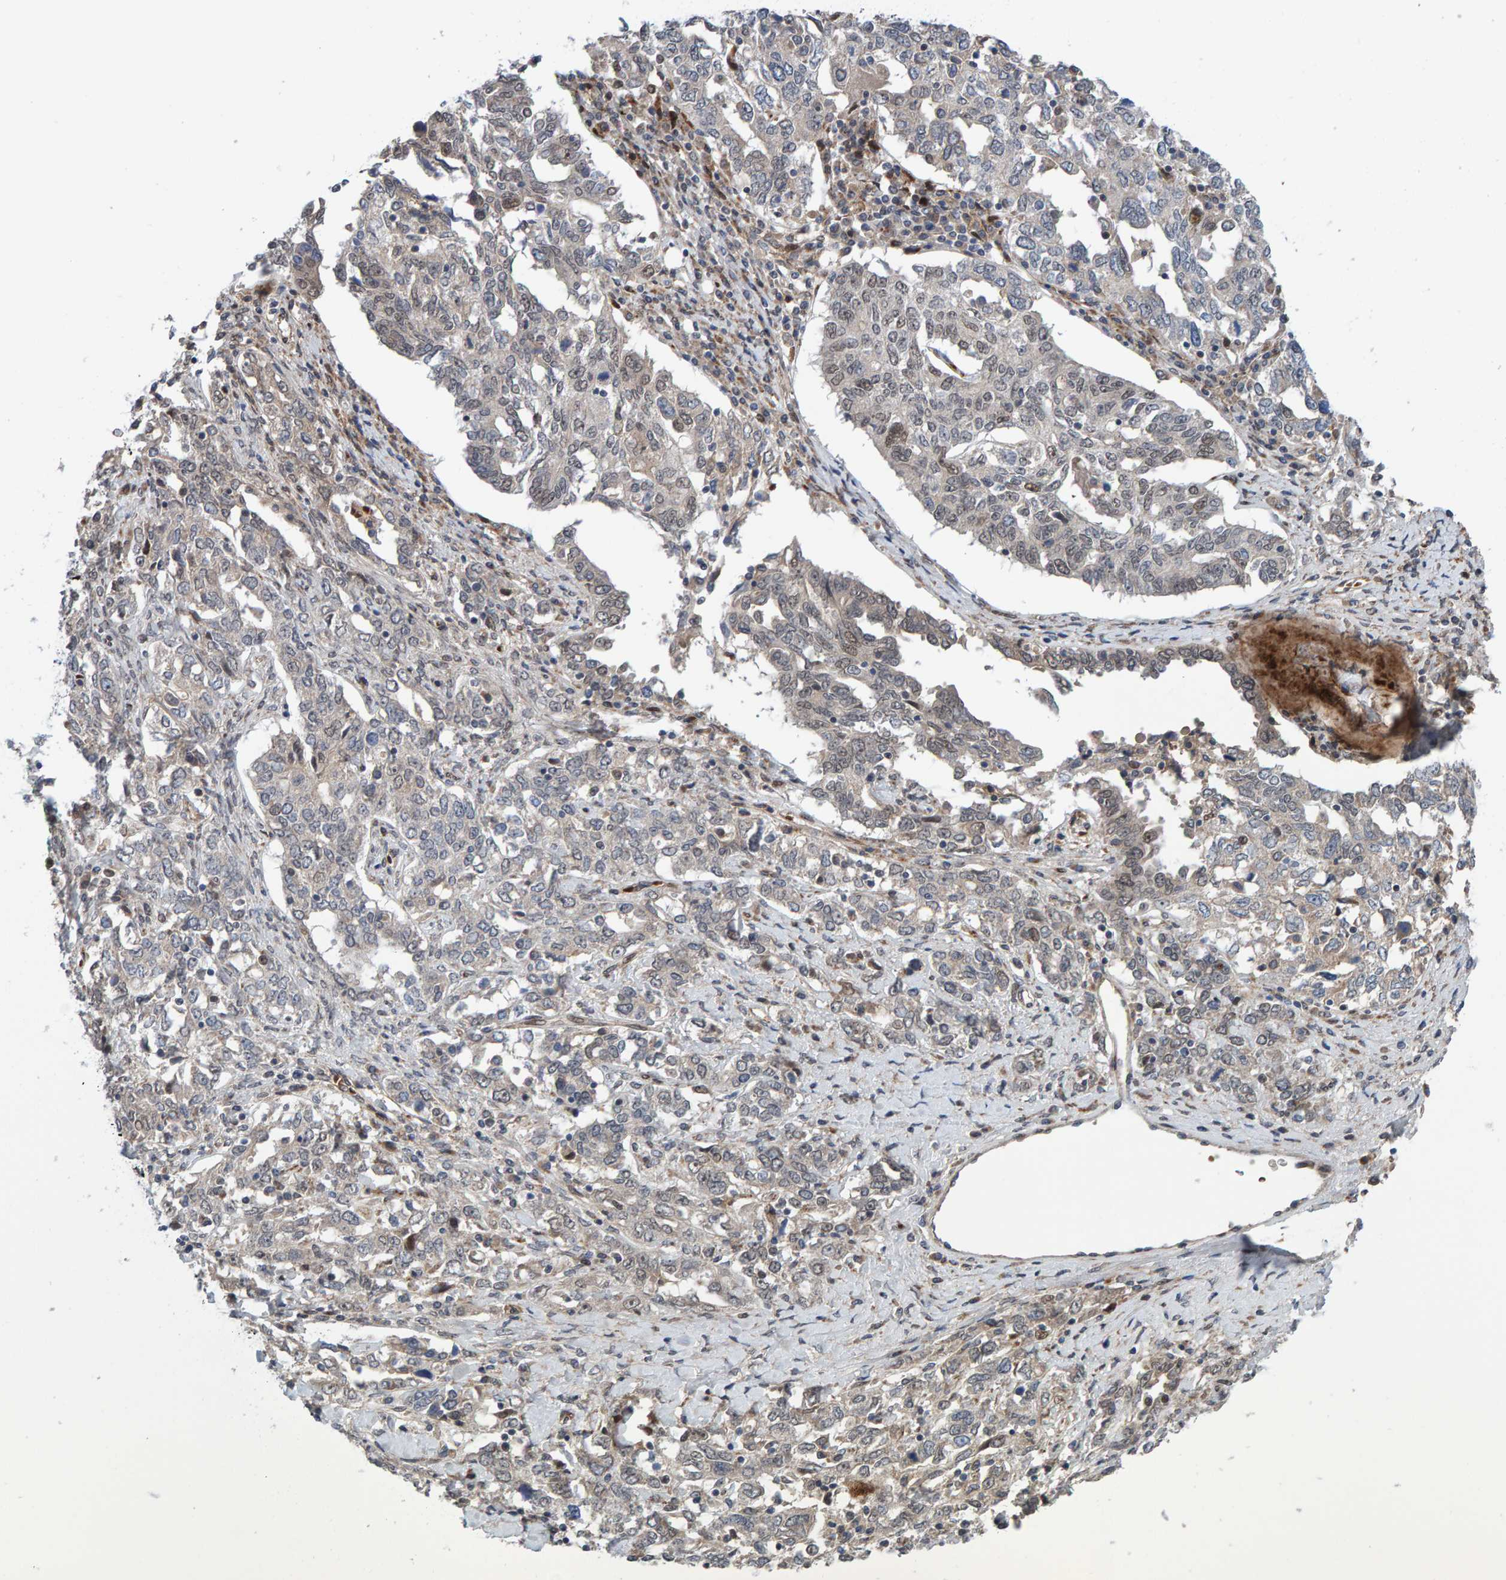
{"staining": {"intensity": "weak", "quantity": "<25%", "location": "cytoplasmic/membranous"}, "tissue": "ovarian cancer", "cell_type": "Tumor cells", "image_type": "cancer", "snomed": [{"axis": "morphology", "description": "Carcinoma, endometroid"}, {"axis": "topography", "description": "Ovary"}], "caption": "Immunohistochemistry of human ovarian cancer displays no staining in tumor cells.", "gene": "MFSD6L", "patient": {"sex": "female", "age": 62}}